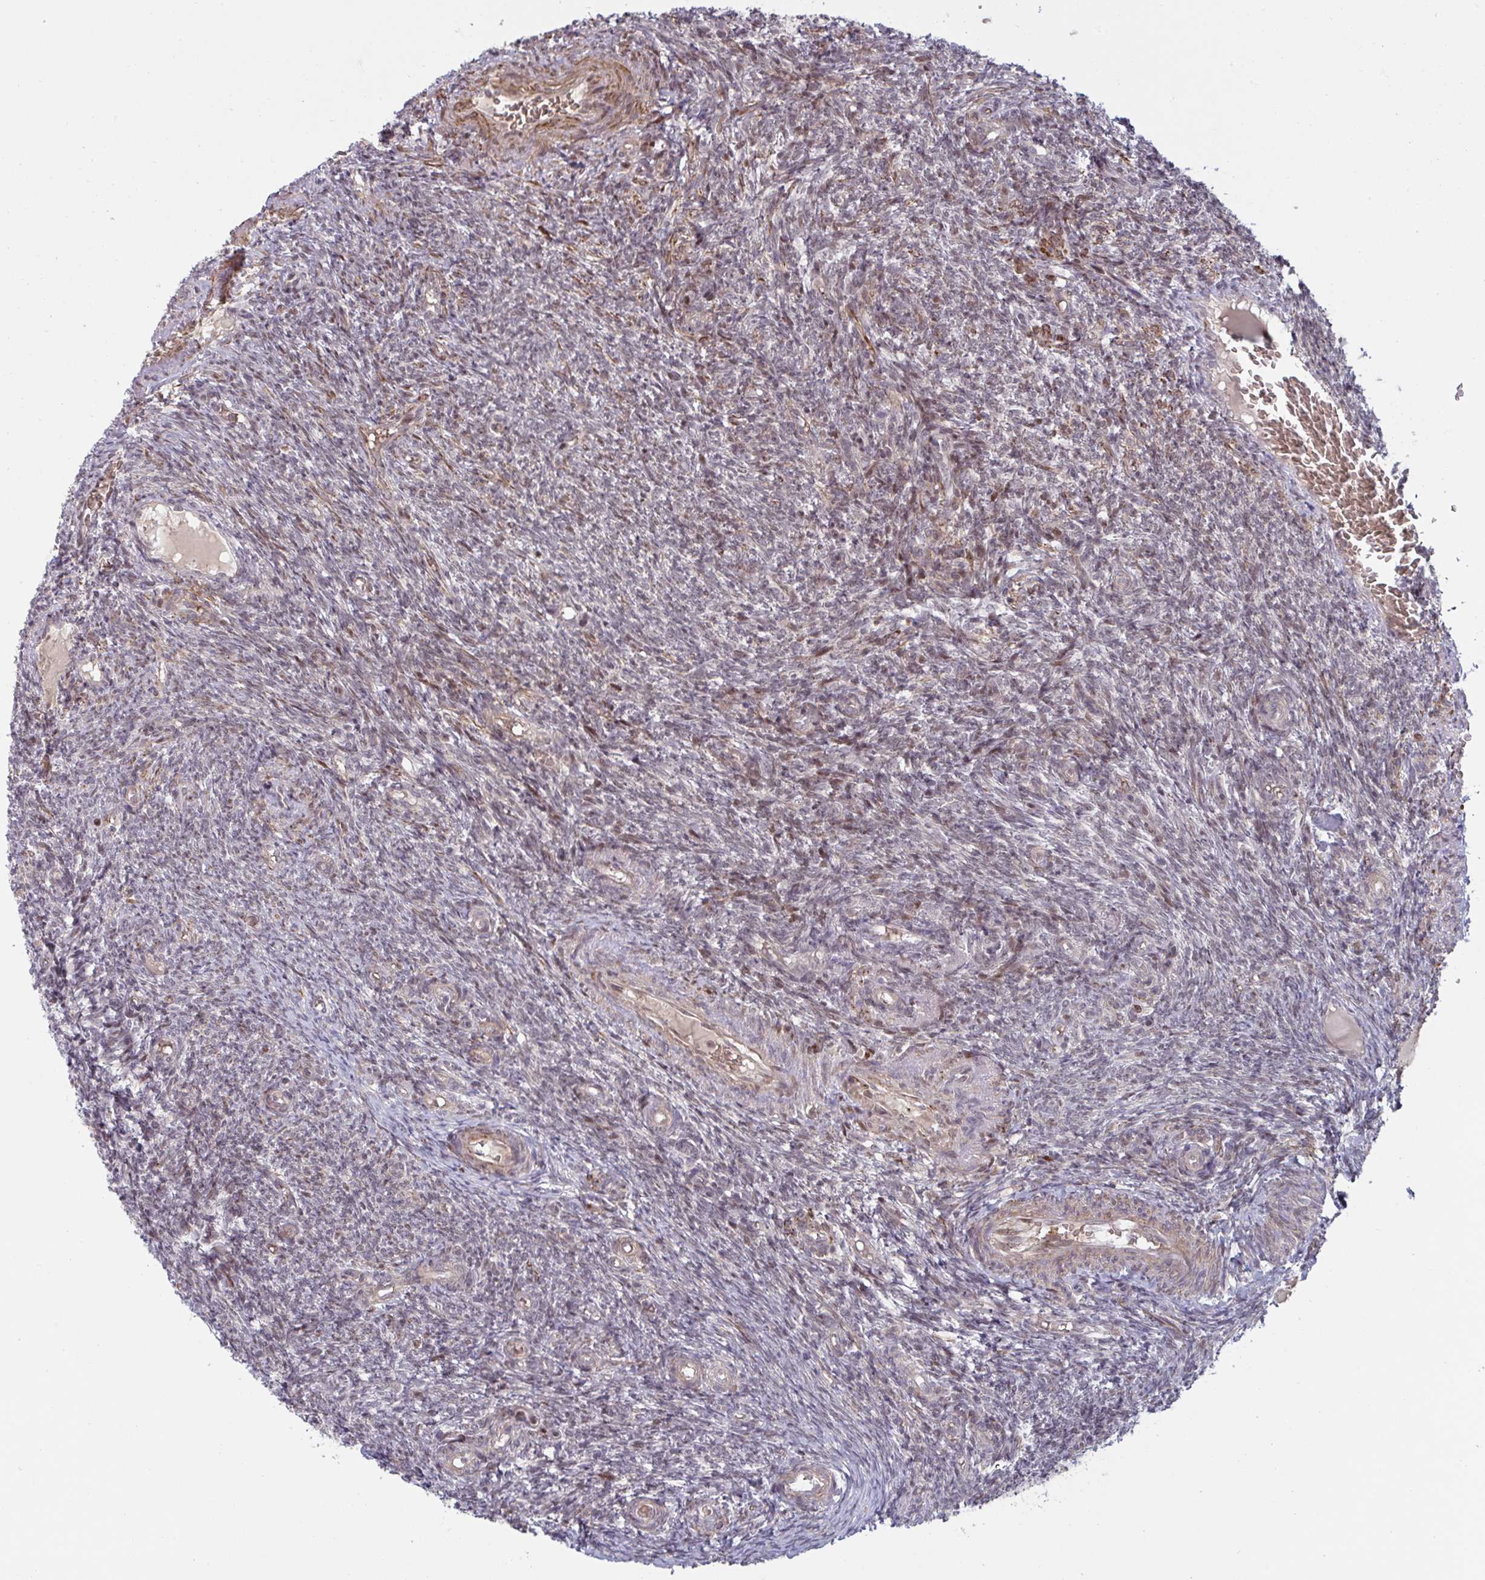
{"staining": {"intensity": "strong", "quantity": ">75%", "location": "cytoplasmic/membranous"}, "tissue": "ovary", "cell_type": "Follicle cells", "image_type": "normal", "snomed": [{"axis": "morphology", "description": "Normal tissue, NOS"}, {"axis": "topography", "description": "Ovary"}], "caption": "Brown immunohistochemical staining in unremarkable human ovary shows strong cytoplasmic/membranous expression in approximately >75% of follicle cells. The protein is shown in brown color, while the nuclei are stained blue.", "gene": "NLRP13", "patient": {"sex": "female", "age": 39}}